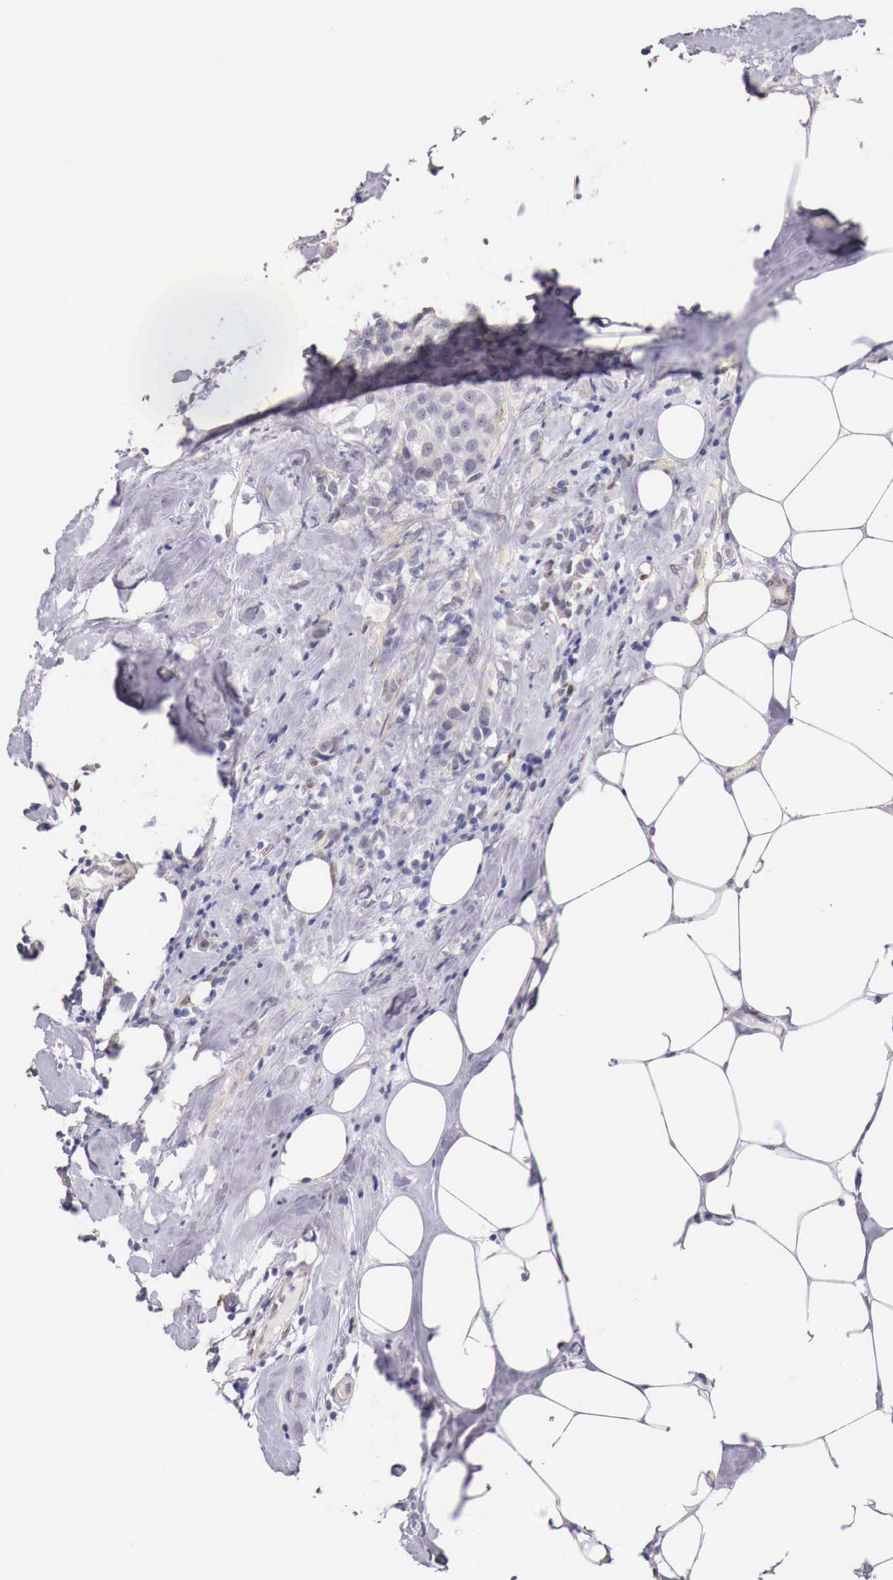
{"staining": {"intensity": "negative", "quantity": "none", "location": "none"}, "tissue": "breast cancer", "cell_type": "Tumor cells", "image_type": "cancer", "snomed": [{"axis": "morphology", "description": "Duct carcinoma"}, {"axis": "topography", "description": "Breast"}], "caption": "Immunohistochemistry (IHC) histopathology image of neoplastic tissue: human breast invasive ductal carcinoma stained with DAB displays no significant protein staining in tumor cells. Nuclei are stained in blue.", "gene": "ENOX2", "patient": {"sex": "female", "age": 45}}